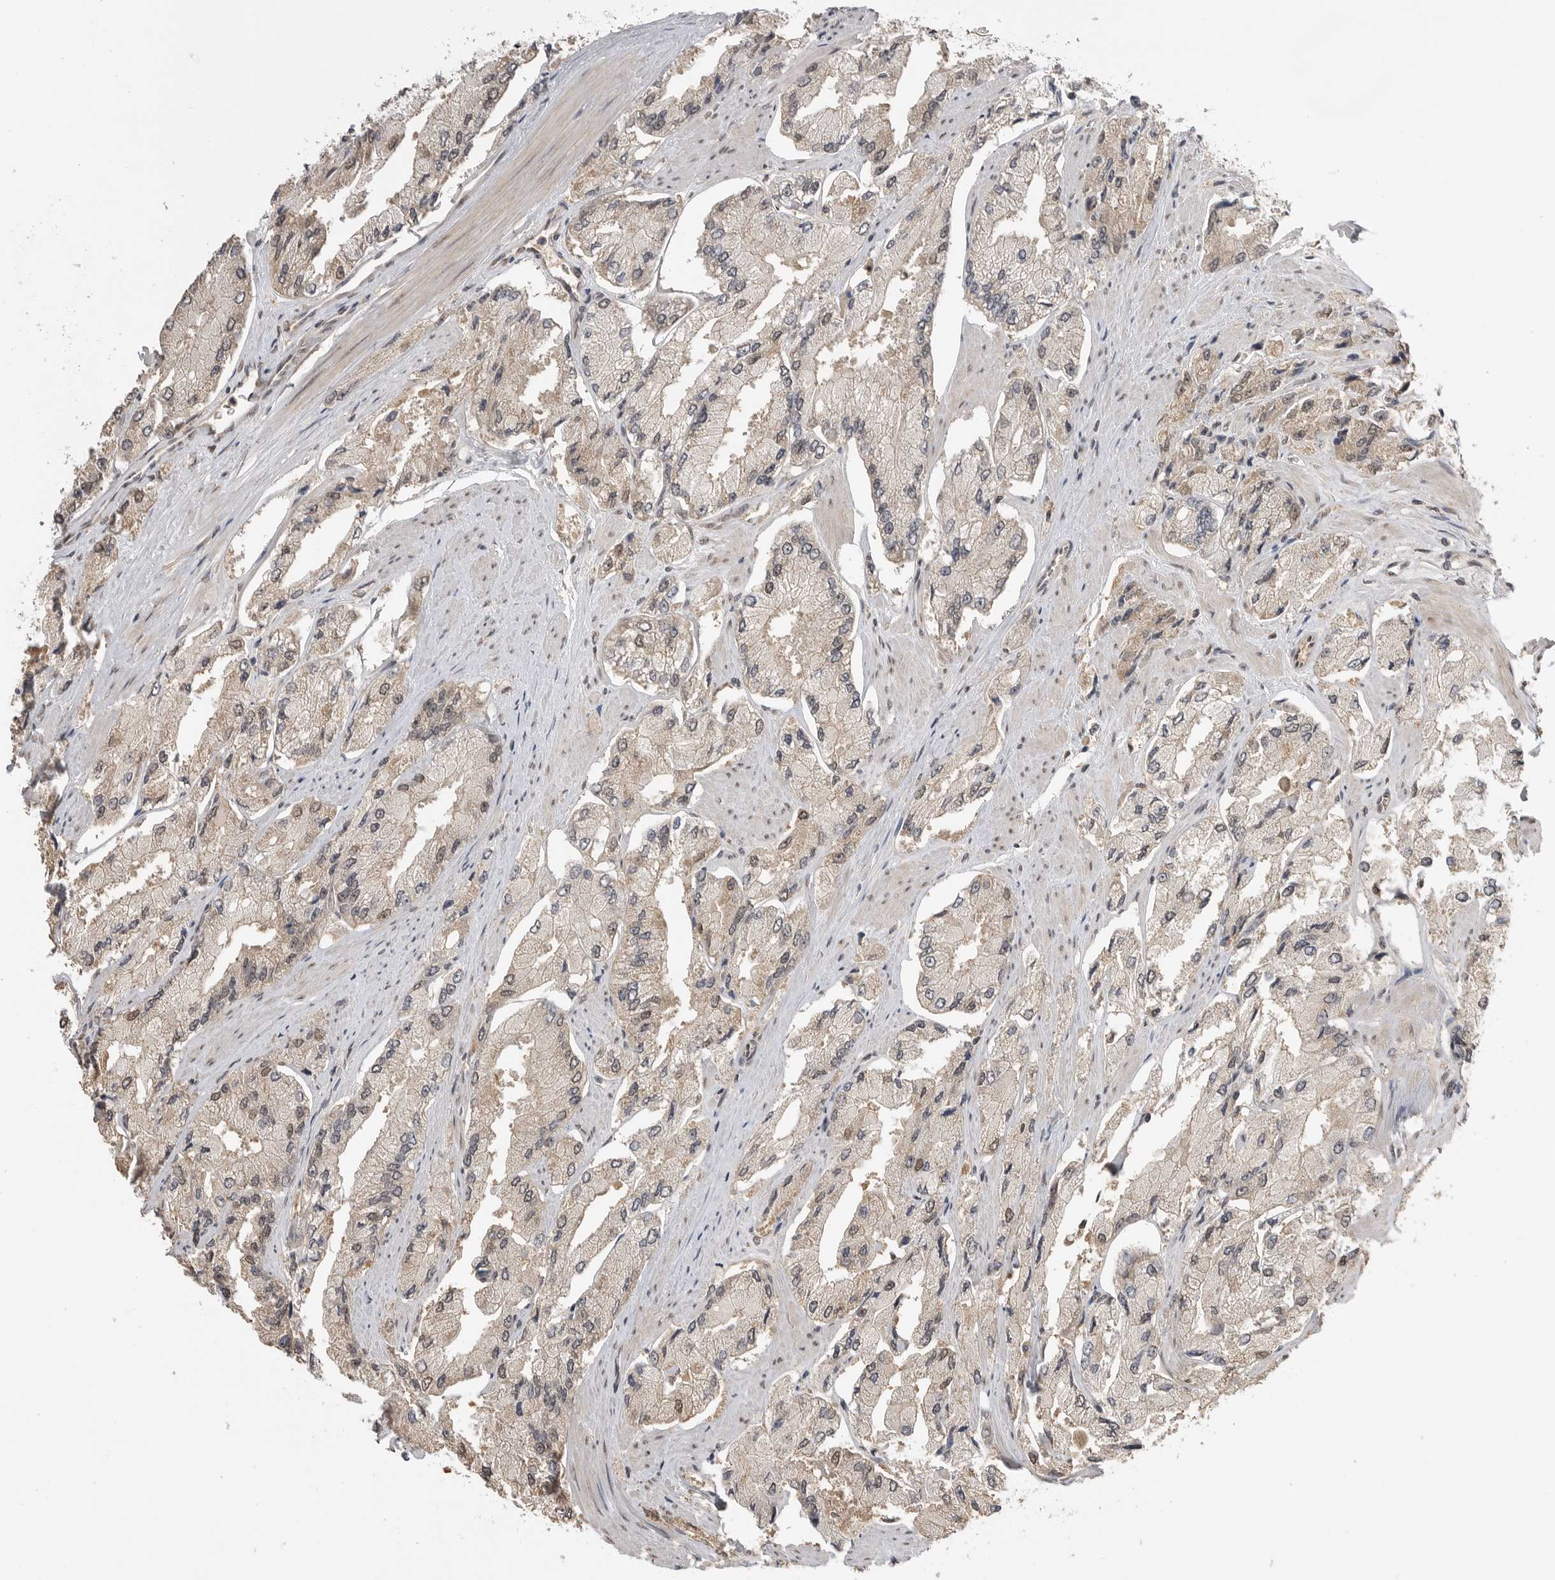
{"staining": {"intensity": "weak", "quantity": "<25%", "location": "cytoplasmic/membranous"}, "tissue": "prostate cancer", "cell_type": "Tumor cells", "image_type": "cancer", "snomed": [{"axis": "morphology", "description": "Adenocarcinoma, High grade"}, {"axis": "topography", "description": "Prostate"}], "caption": "Adenocarcinoma (high-grade) (prostate) stained for a protein using immunohistochemistry (IHC) exhibits no positivity tumor cells.", "gene": "ASPSCR1", "patient": {"sex": "male", "age": 58}}